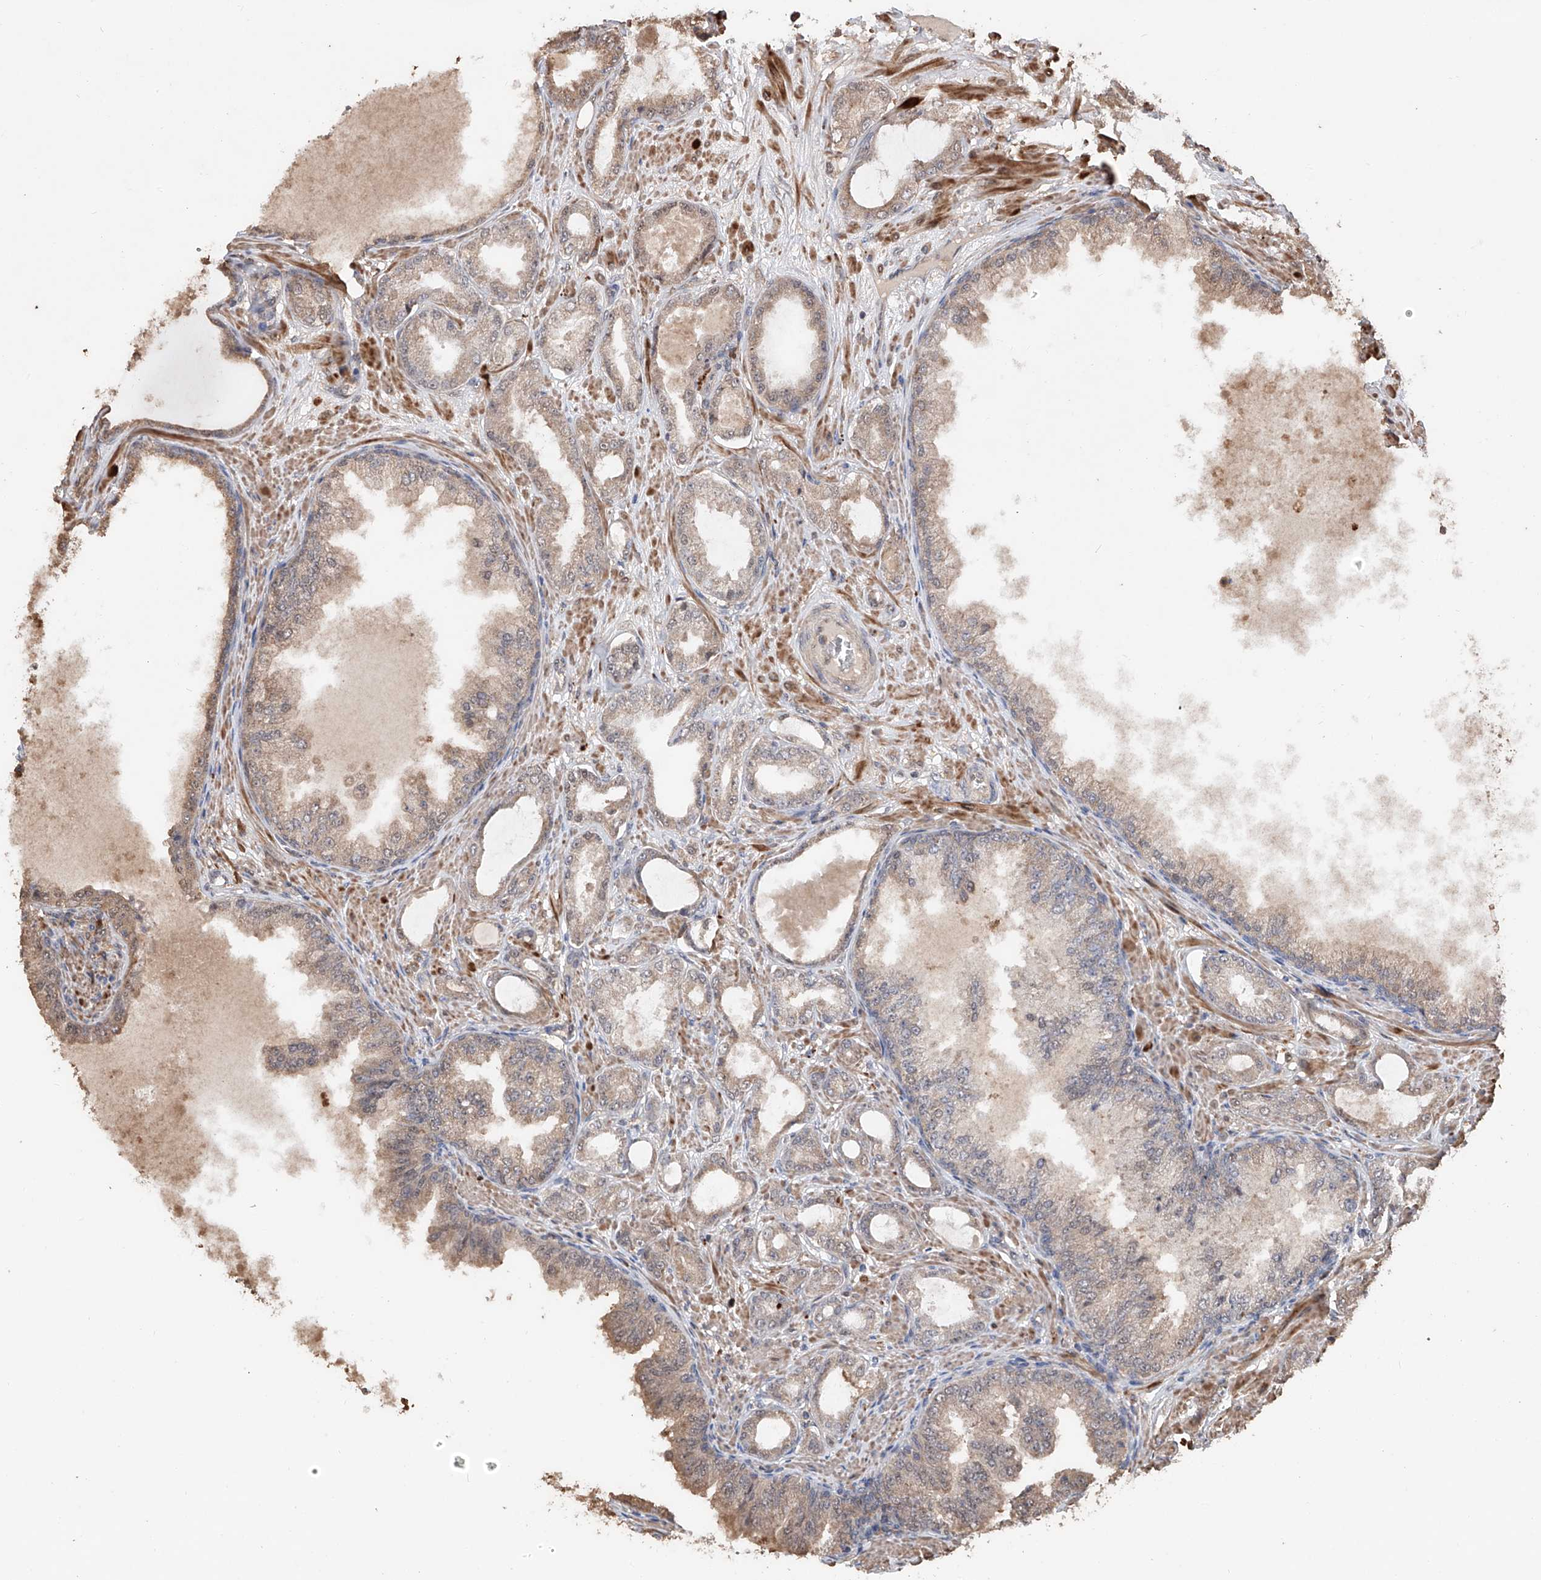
{"staining": {"intensity": "weak", "quantity": "25%-75%", "location": "cytoplasmic/membranous"}, "tissue": "prostate cancer", "cell_type": "Tumor cells", "image_type": "cancer", "snomed": [{"axis": "morphology", "description": "Adenocarcinoma, Low grade"}, {"axis": "topography", "description": "Prostate"}], "caption": "Immunohistochemical staining of low-grade adenocarcinoma (prostate) exhibits low levels of weak cytoplasmic/membranous positivity in about 25%-75% of tumor cells. Nuclei are stained in blue.", "gene": "FAM135A", "patient": {"sex": "male", "age": 63}}